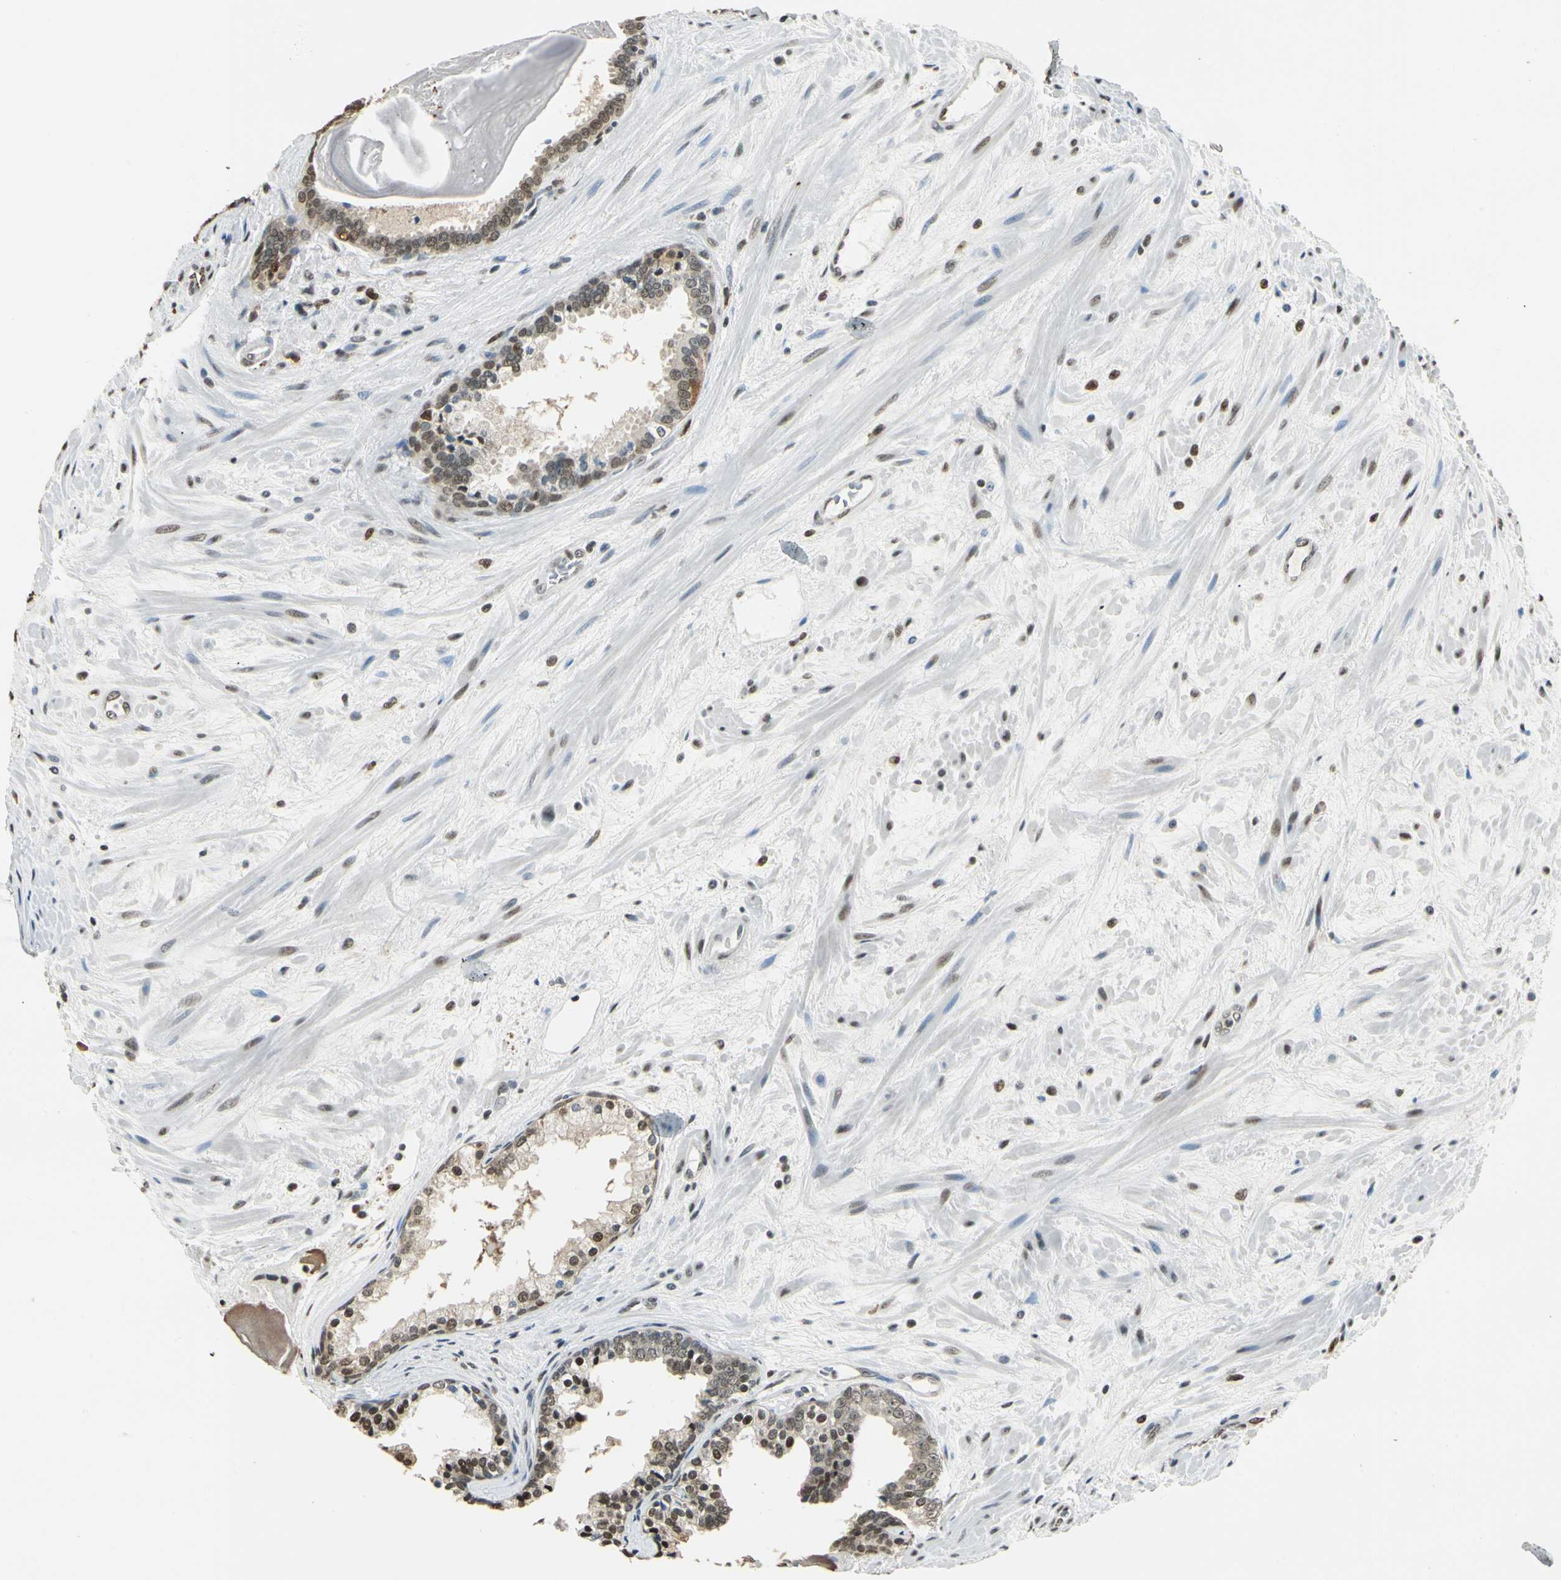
{"staining": {"intensity": "moderate", "quantity": "25%-75%", "location": "cytoplasmic/membranous,nuclear"}, "tissue": "prostate", "cell_type": "Glandular cells", "image_type": "normal", "snomed": [{"axis": "morphology", "description": "Normal tissue, NOS"}, {"axis": "topography", "description": "Prostate"}], "caption": "The histopathology image exhibits immunohistochemical staining of normal prostate. There is moderate cytoplasmic/membranous,nuclear expression is identified in about 25%-75% of glandular cells.", "gene": "FANCG", "patient": {"sex": "male", "age": 65}}